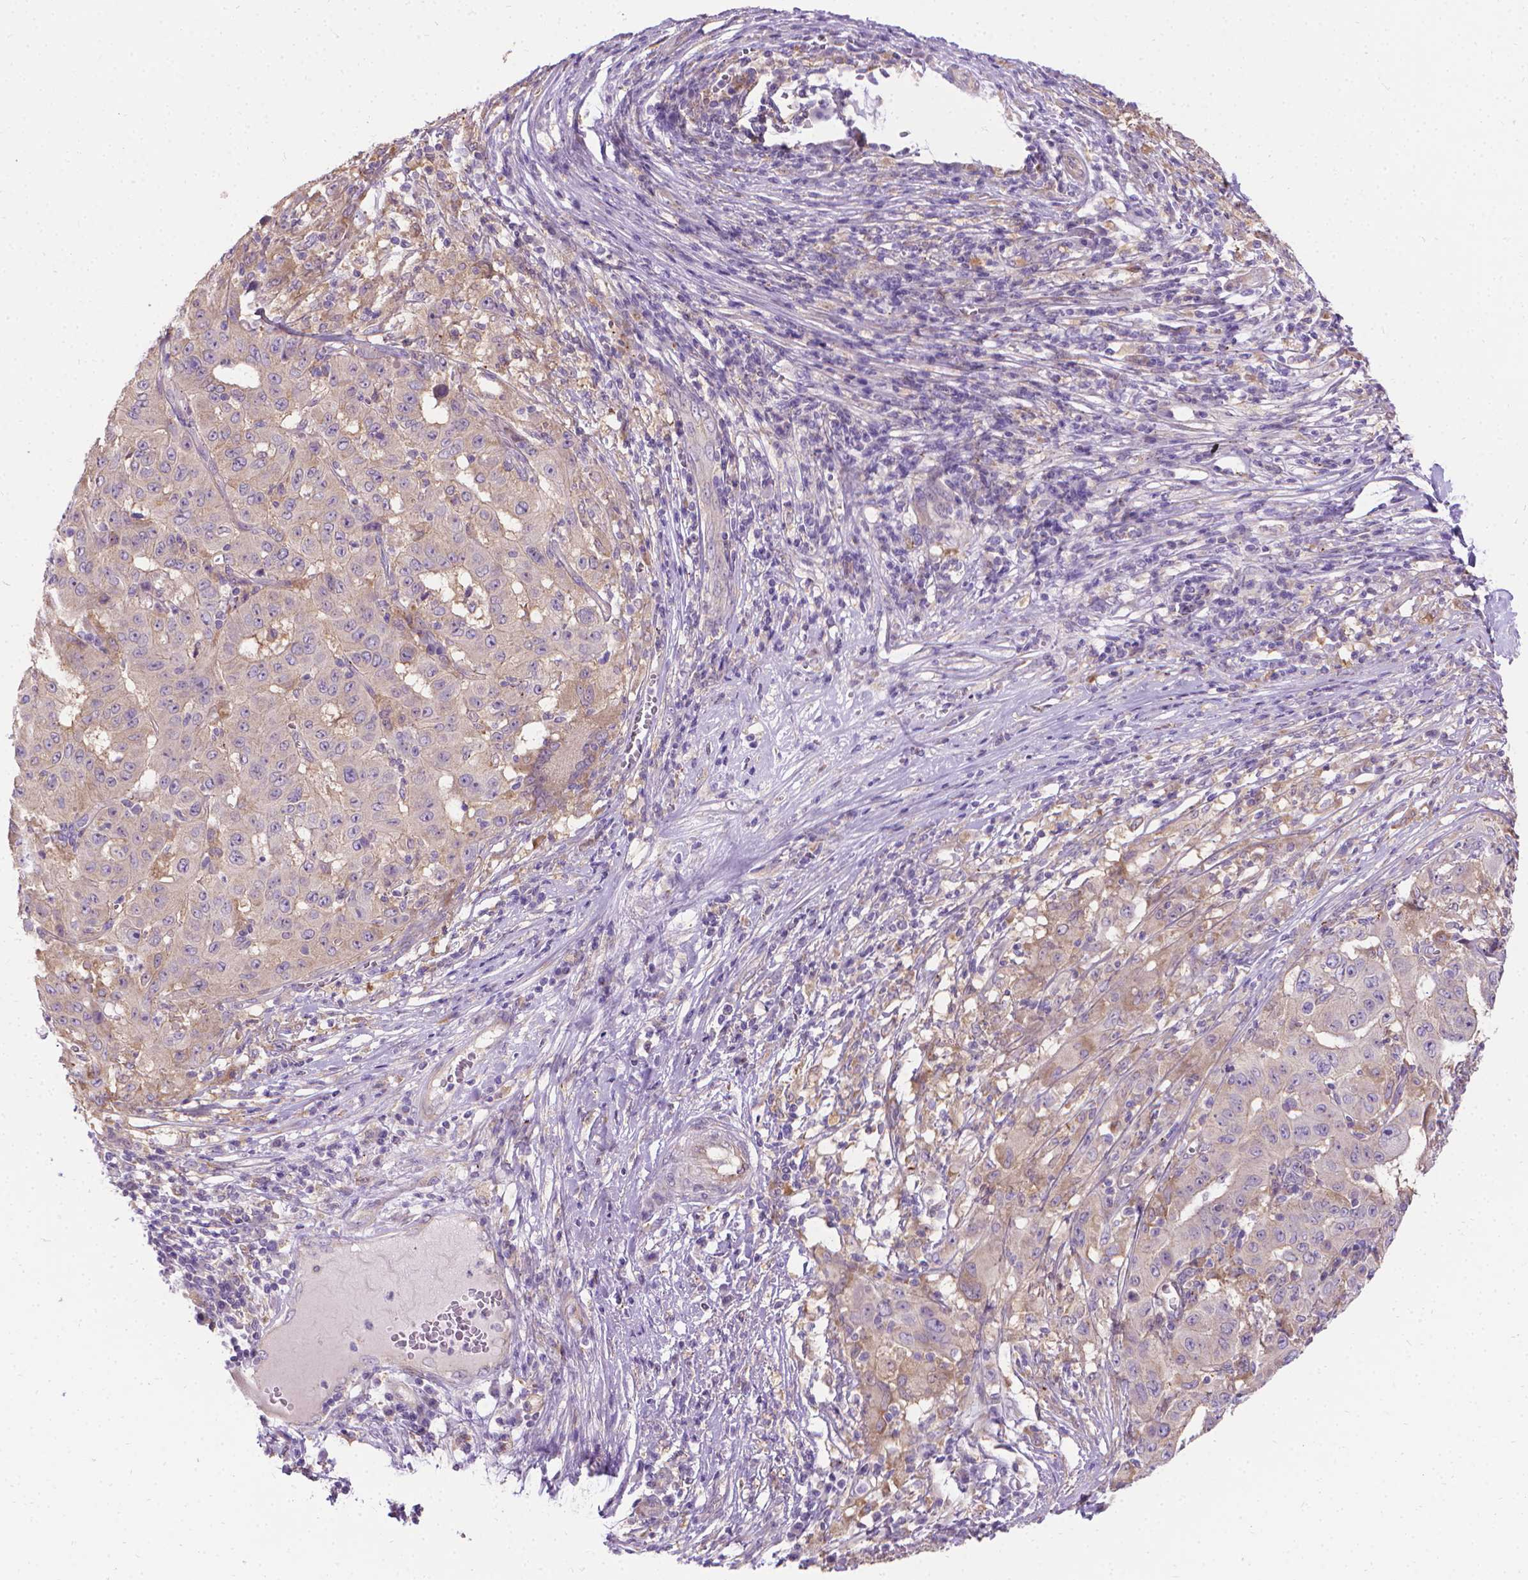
{"staining": {"intensity": "negative", "quantity": "none", "location": "none"}, "tissue": "pancreatic cancer", "cell_type": "Tumor cells", "image_type": "cancer", "snomed": [{"axis": "morphology", "description": "Adenocarcinoma, NOS"}, {"axis": "topography", "description": "Pancreas"}], "caption": "Pancreatic adenocarcinoma stained for a protein using immunohistochemistry (IHC) shows no staining tumor cells.", "gene": "CFAP299", "patient": {"sex": "male", "age": 63}}